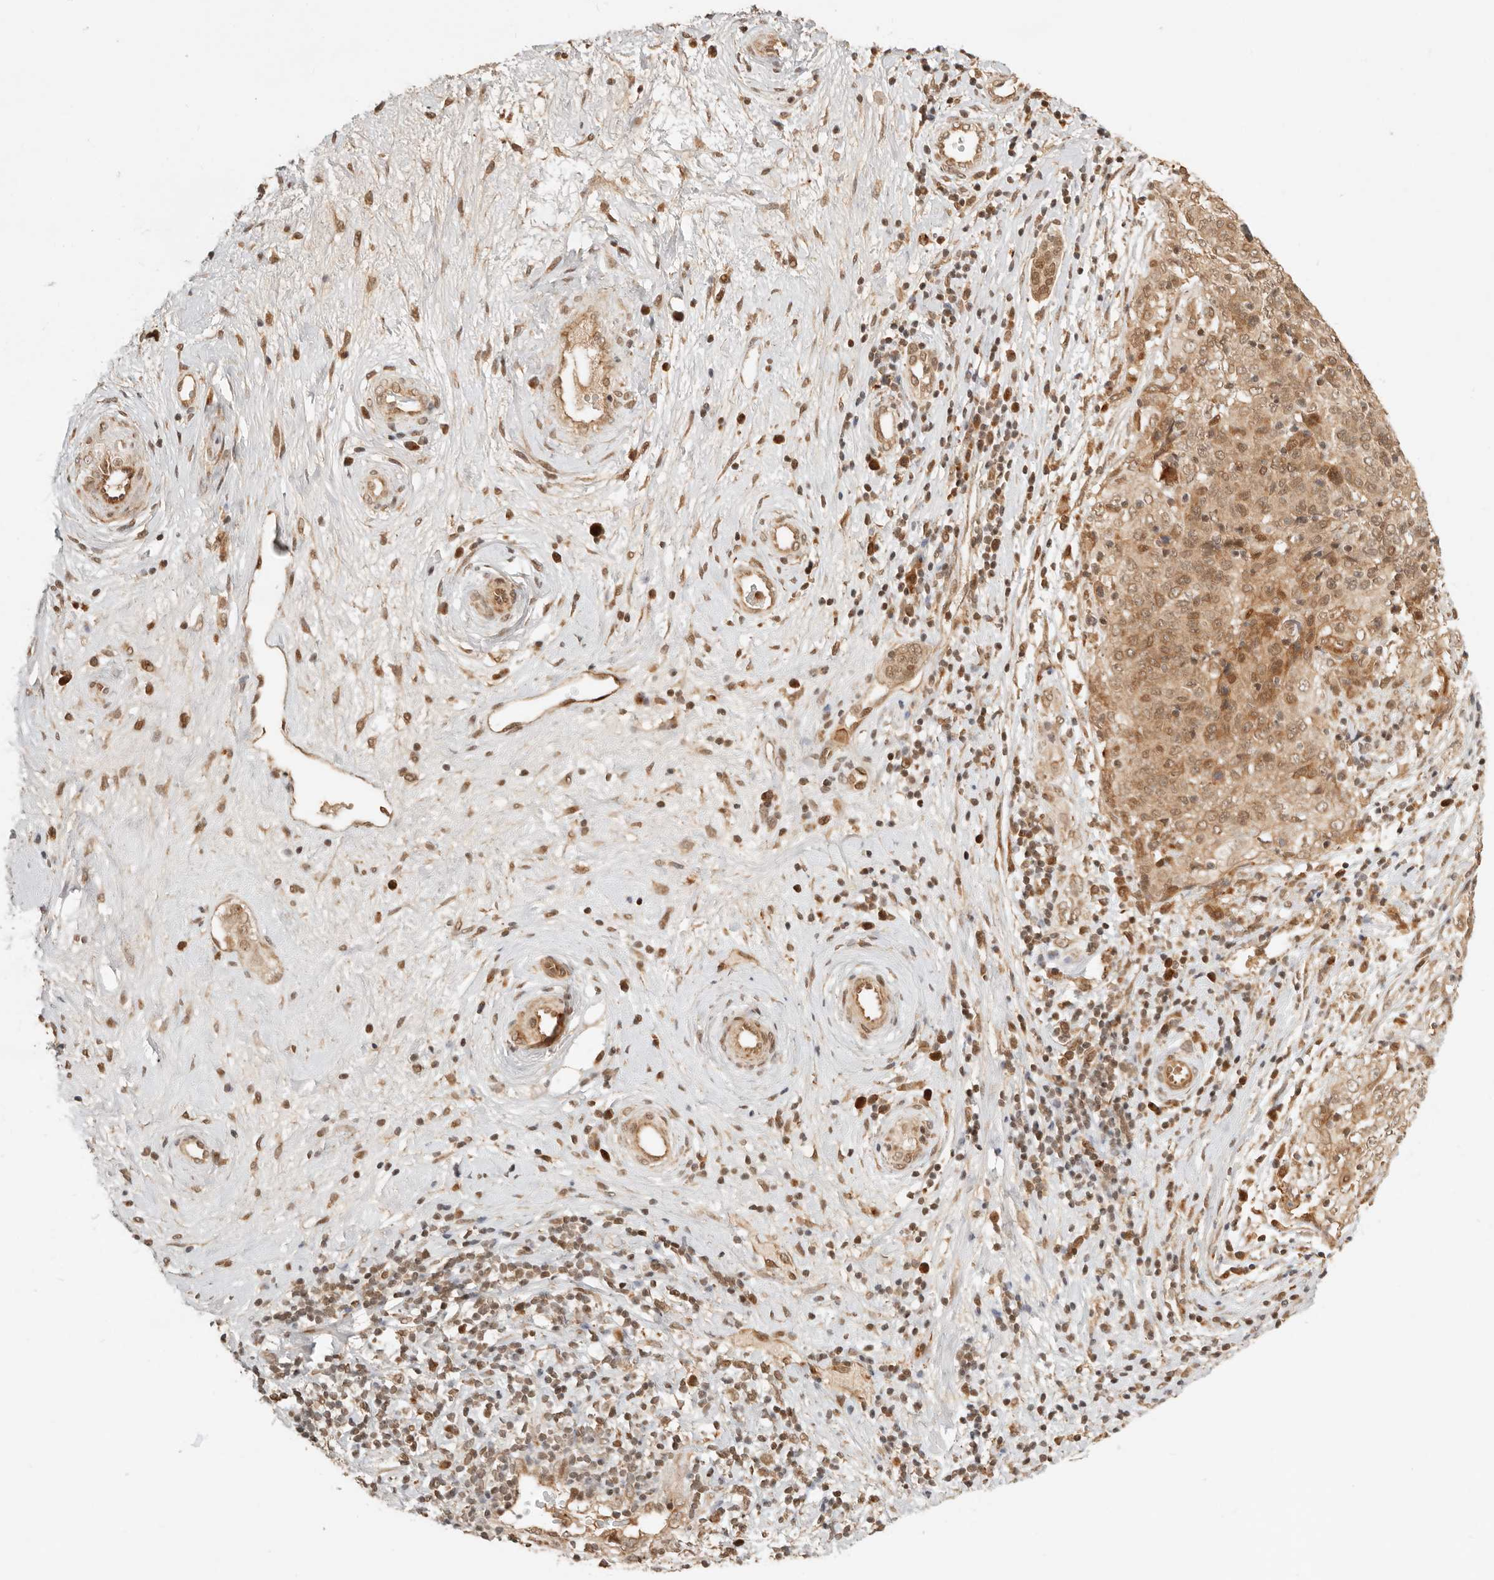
{"staining": {"intensity": "weak", "quantity": ">75%", "location": "cytoplasmic/membranous,nuclear"}, "tissue": "cervical cancer", "cell_type": "Tumor cells", "image_type": "cancer", "snomed": [{"axis": "morphology", "description": "Squamous cell carcinoma, NOS"}, {"axis": "topography", "description": "Cervix"}], "caption": "Cervical cancer stained with a protein marker displays weak staining in tumor cells.", "gene": "BAALC", "patient": {"sex": "female", "age": 48}}